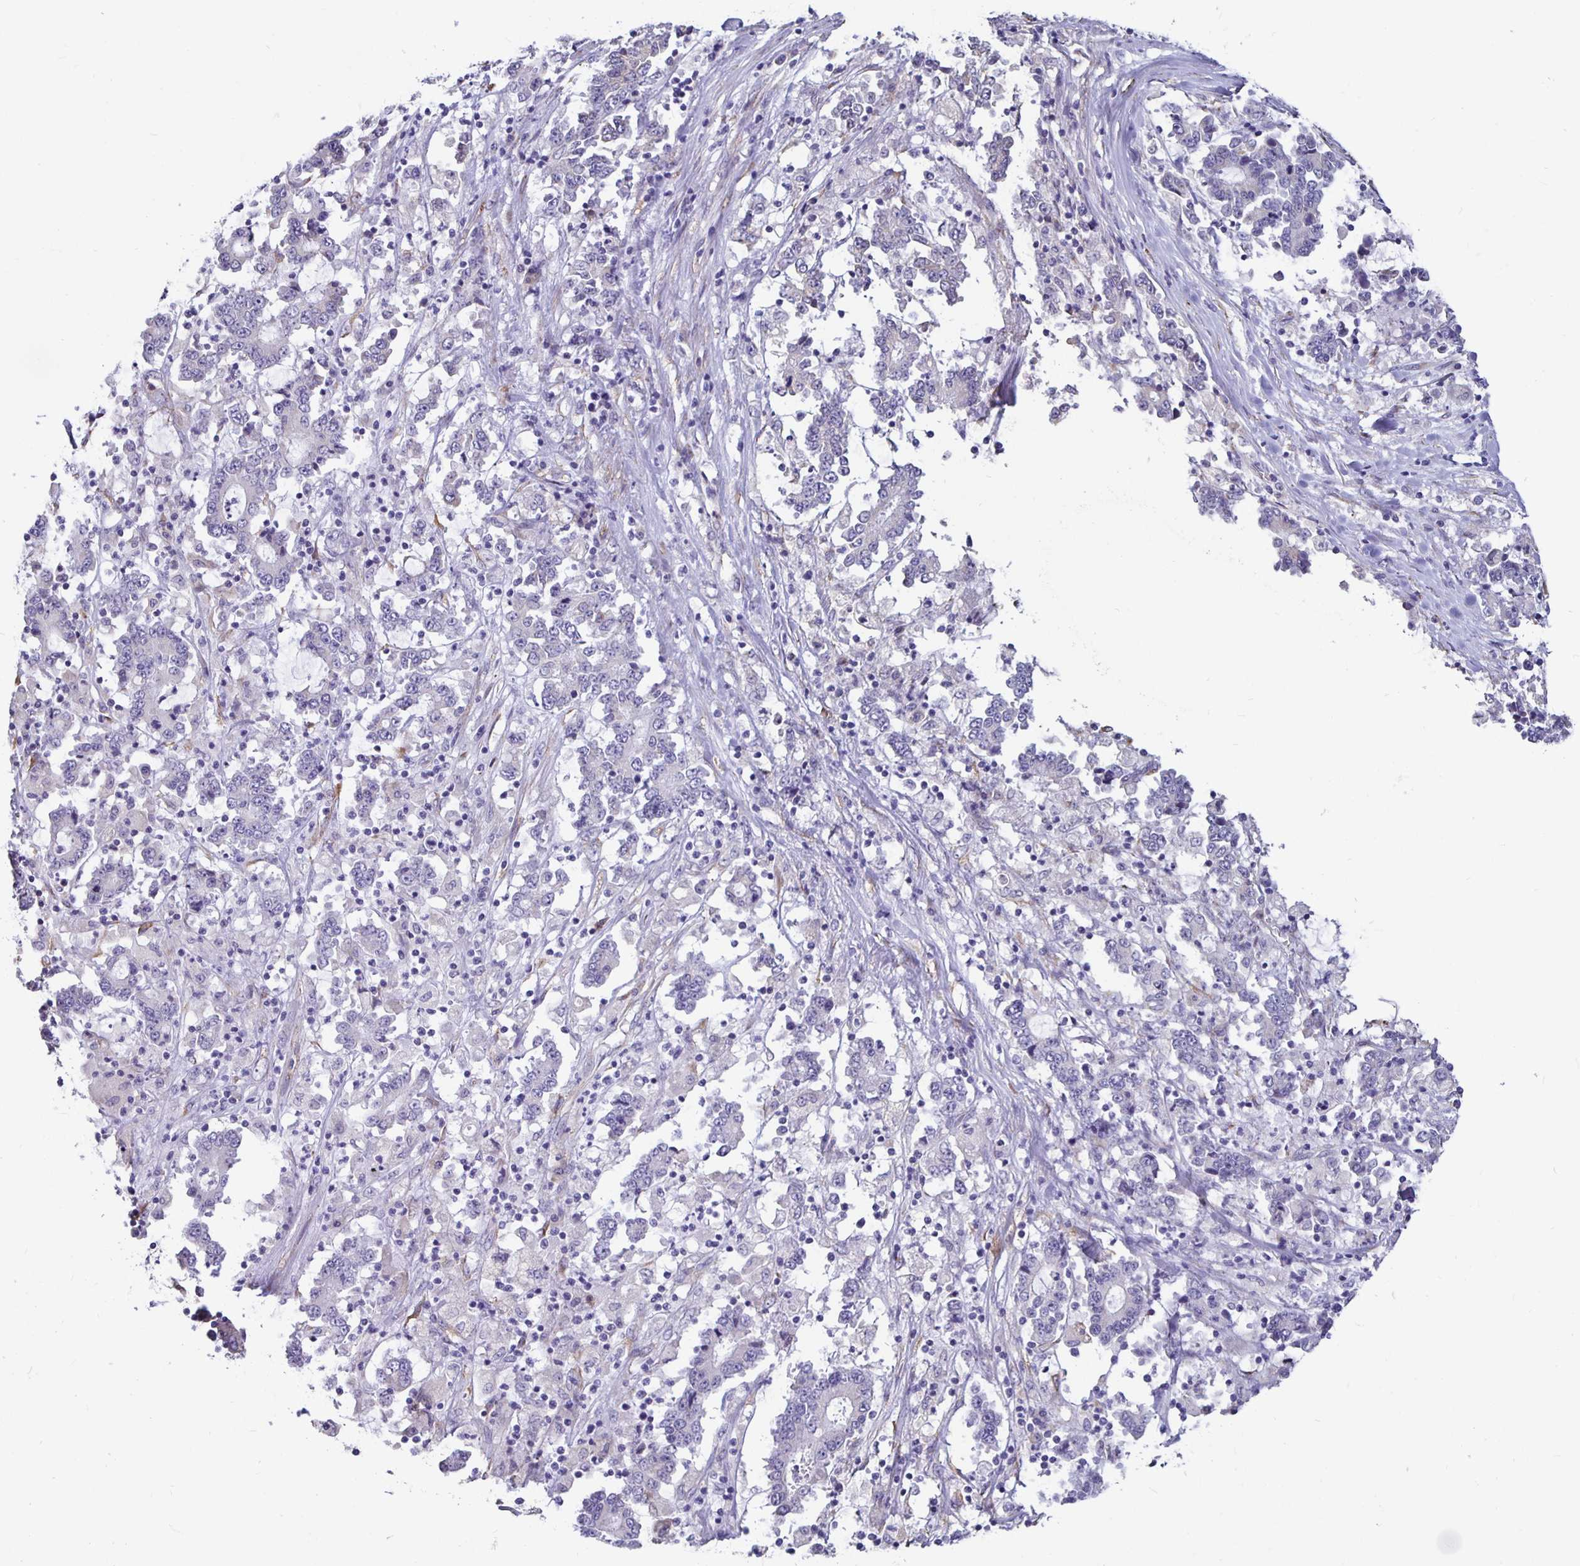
{"staining": {"intensity": "negative", "quantity": "none", "location": "none"}, "tissue": "stomach cancer", "cell_type": "Tumor cells", "image_type": "cancer", "snomed": [{"axis": "morphology", "description": "Adenocarcinoma, NOS"}, {"axis": "topography", "description": "Stomach, upper"}], "caption": "DAB immunohistochemical staining of stomach cancer (adenocarcinoma) exhibits no significant staining in tumor cells.", "gene": "DNAI2", "patient": {"sex": "male", "age": 68}}